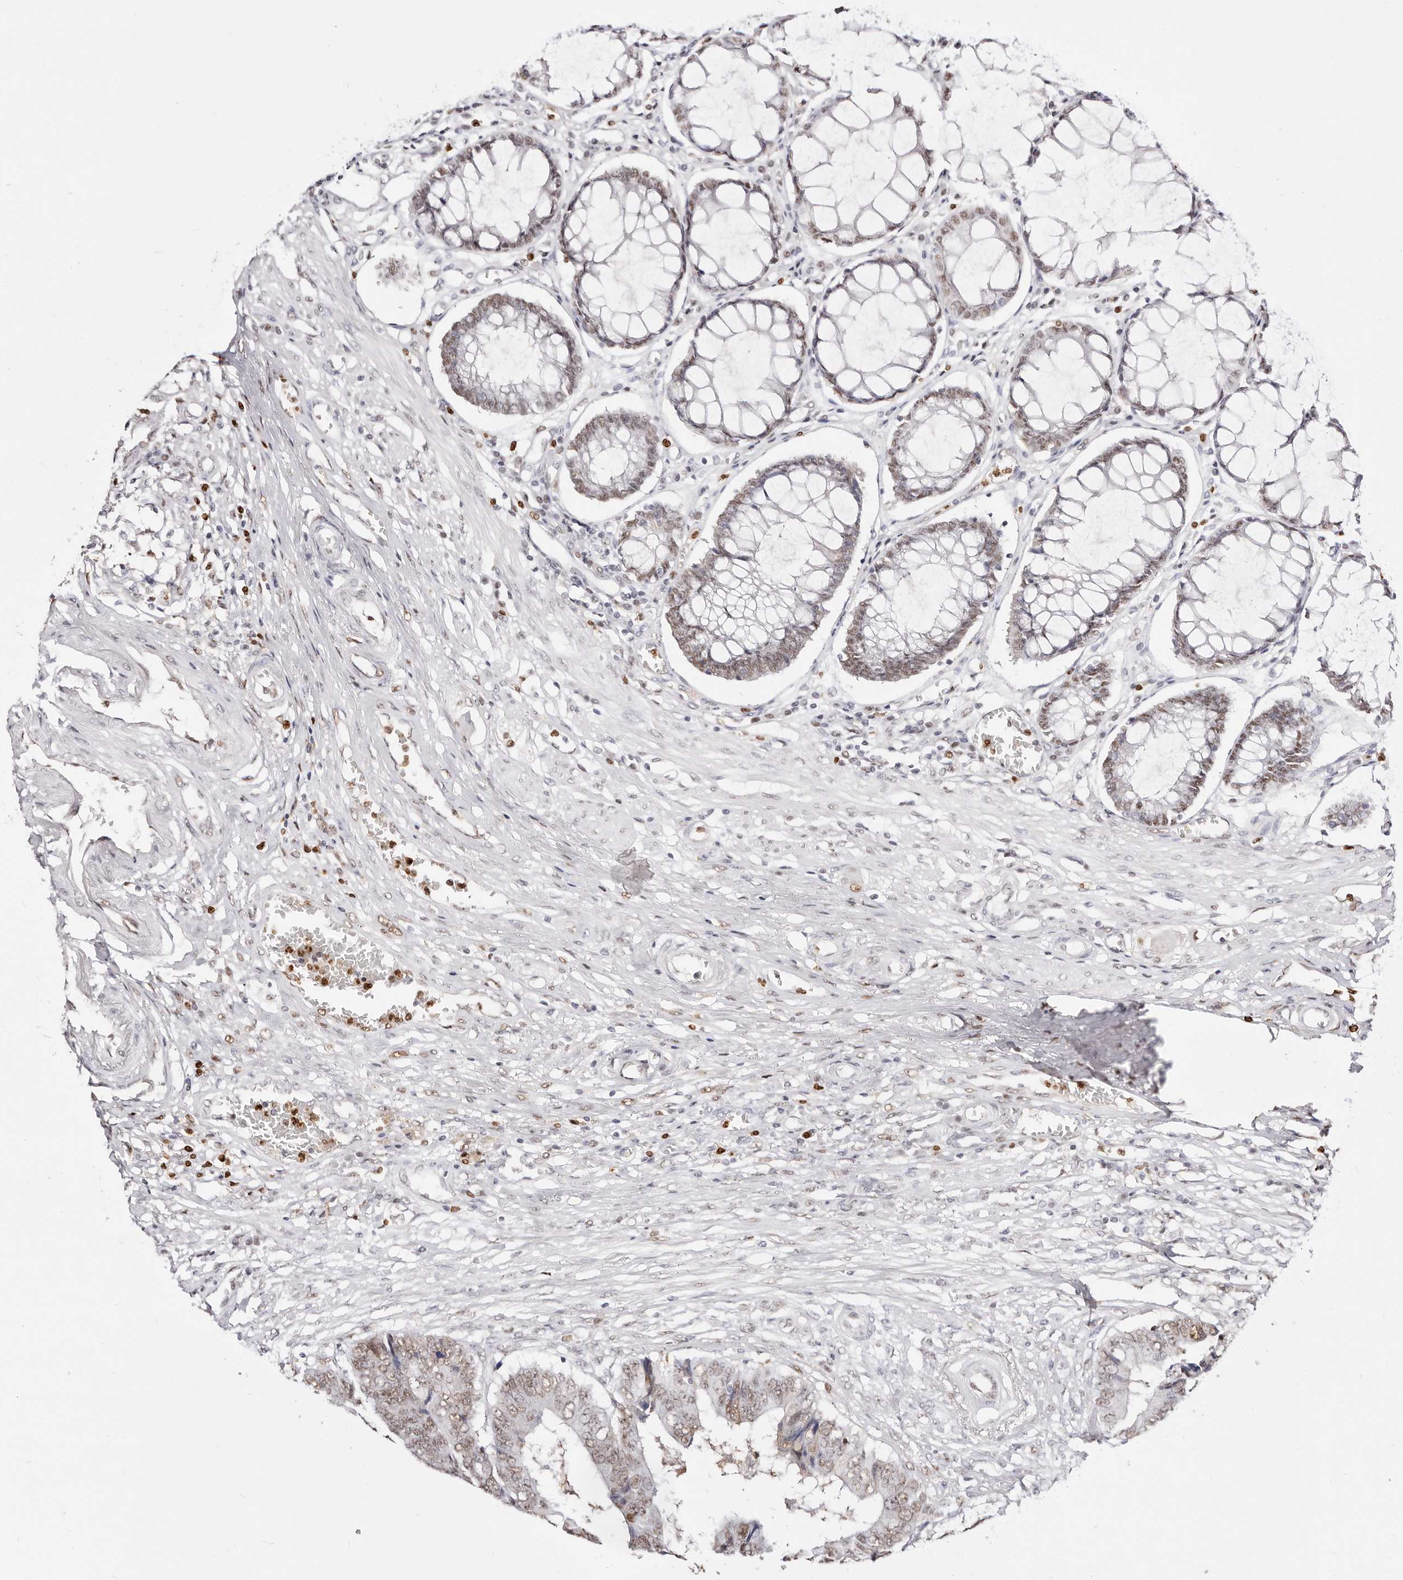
{"staining": {"intensity": "moderate", "quantity": ">75%", "location": "nuclear"}, "tissue": "colorectal cancer", "cell_type": "Tumor cells", "image_type": "cancer", "snomed": [{"axis": "morphology", "description": "Adenocarcinoma, NOS"}, {"axis": "topography", "description": "Rectum"}], "caption": "High-power microscopy captured an immunohistochemistry photomicrograph of colorectal cancer (adenocarcinoma), revealing moderate nuclear staining in about >75% of tumor cells.", "gene": "TKT", "patient": {"sex": "male", "age": 84}}